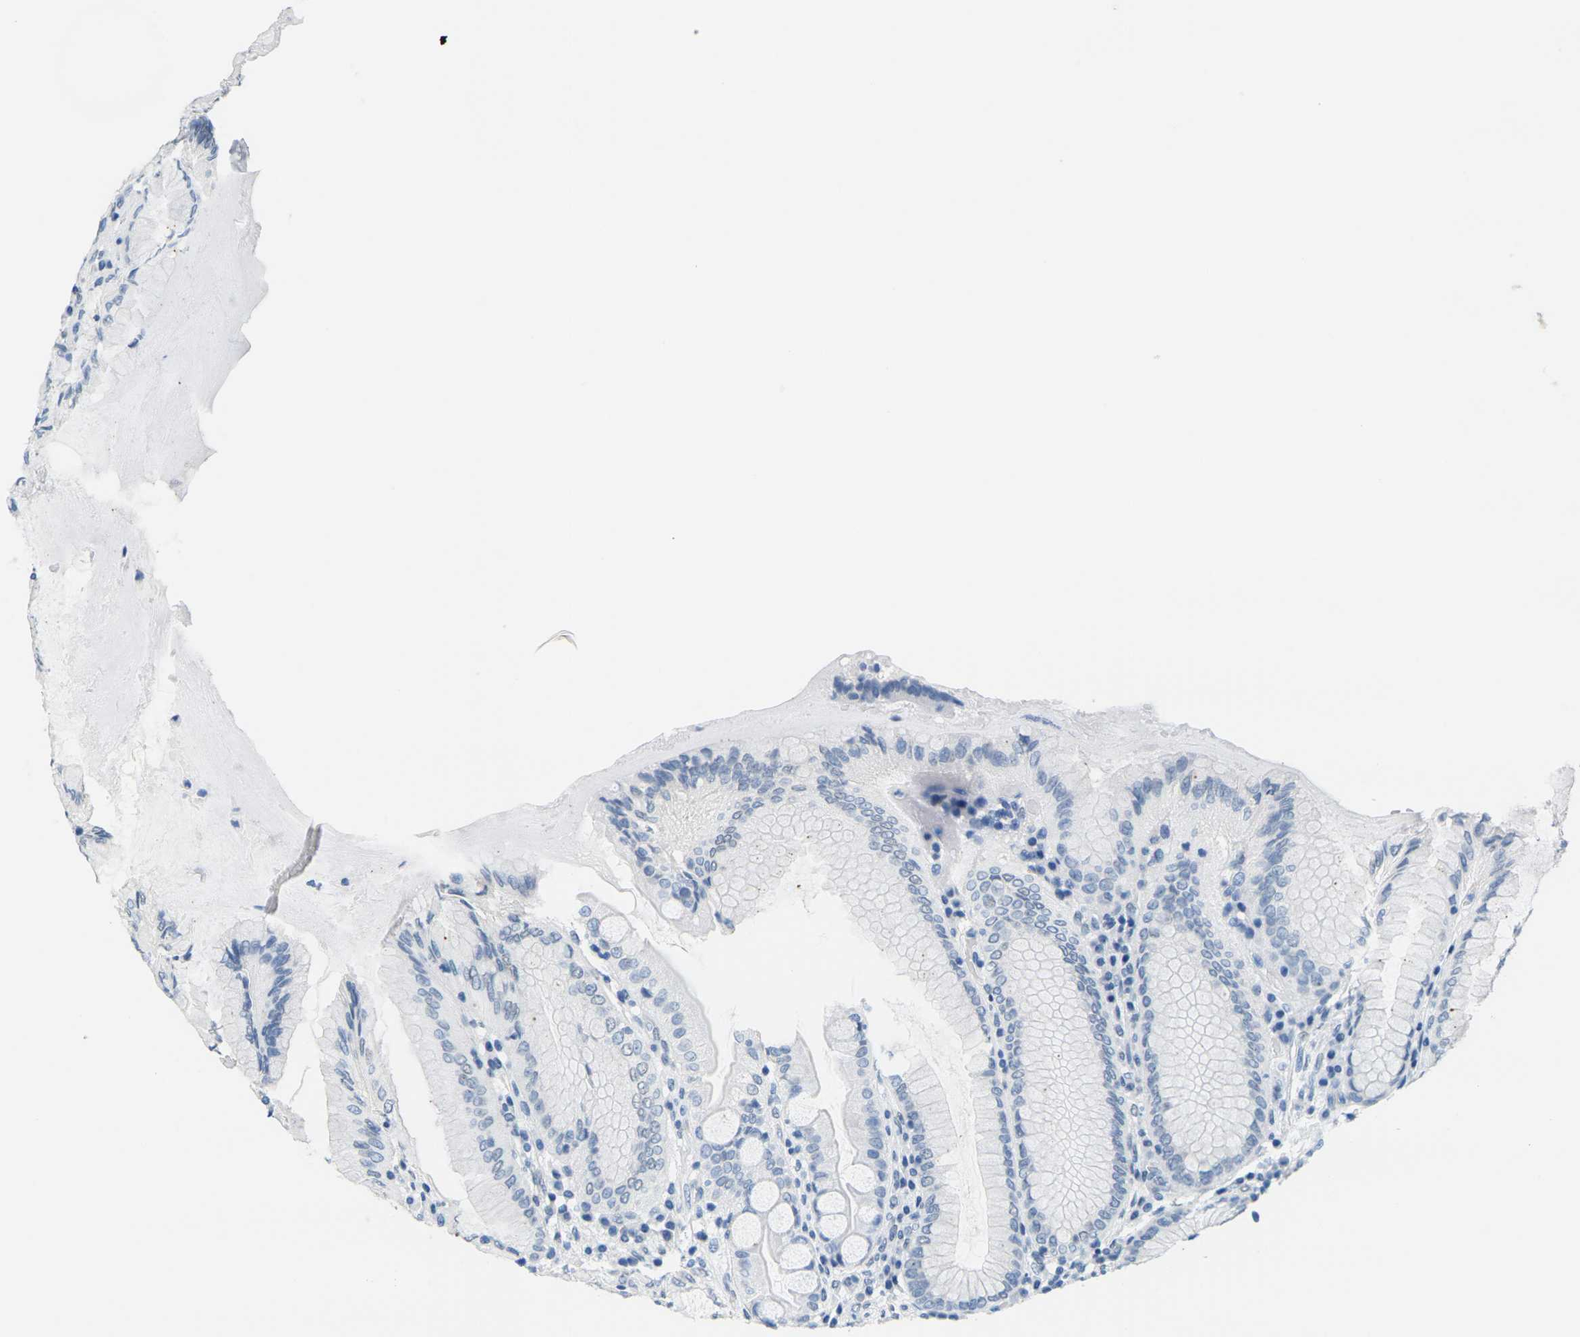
{"staining": {"intensity": "negative", "quantity": "none", "location": "none"}, "tissue": "stomach", "cell_type": "Glandular cells", "image_type": "normal", "snomed": [{"axis": "morphology", "description": "Normal tissue, NOS"}, {"axis": "topography", "description": "Stomach, lower"}], "caption": "Immunohistochemistry image of benign stomach: human stomach stained with DAB shows no significant protein positivity in glandular cells.", "gene": "CTAG1A", "patient": {"sex": "female", "age": 76}}